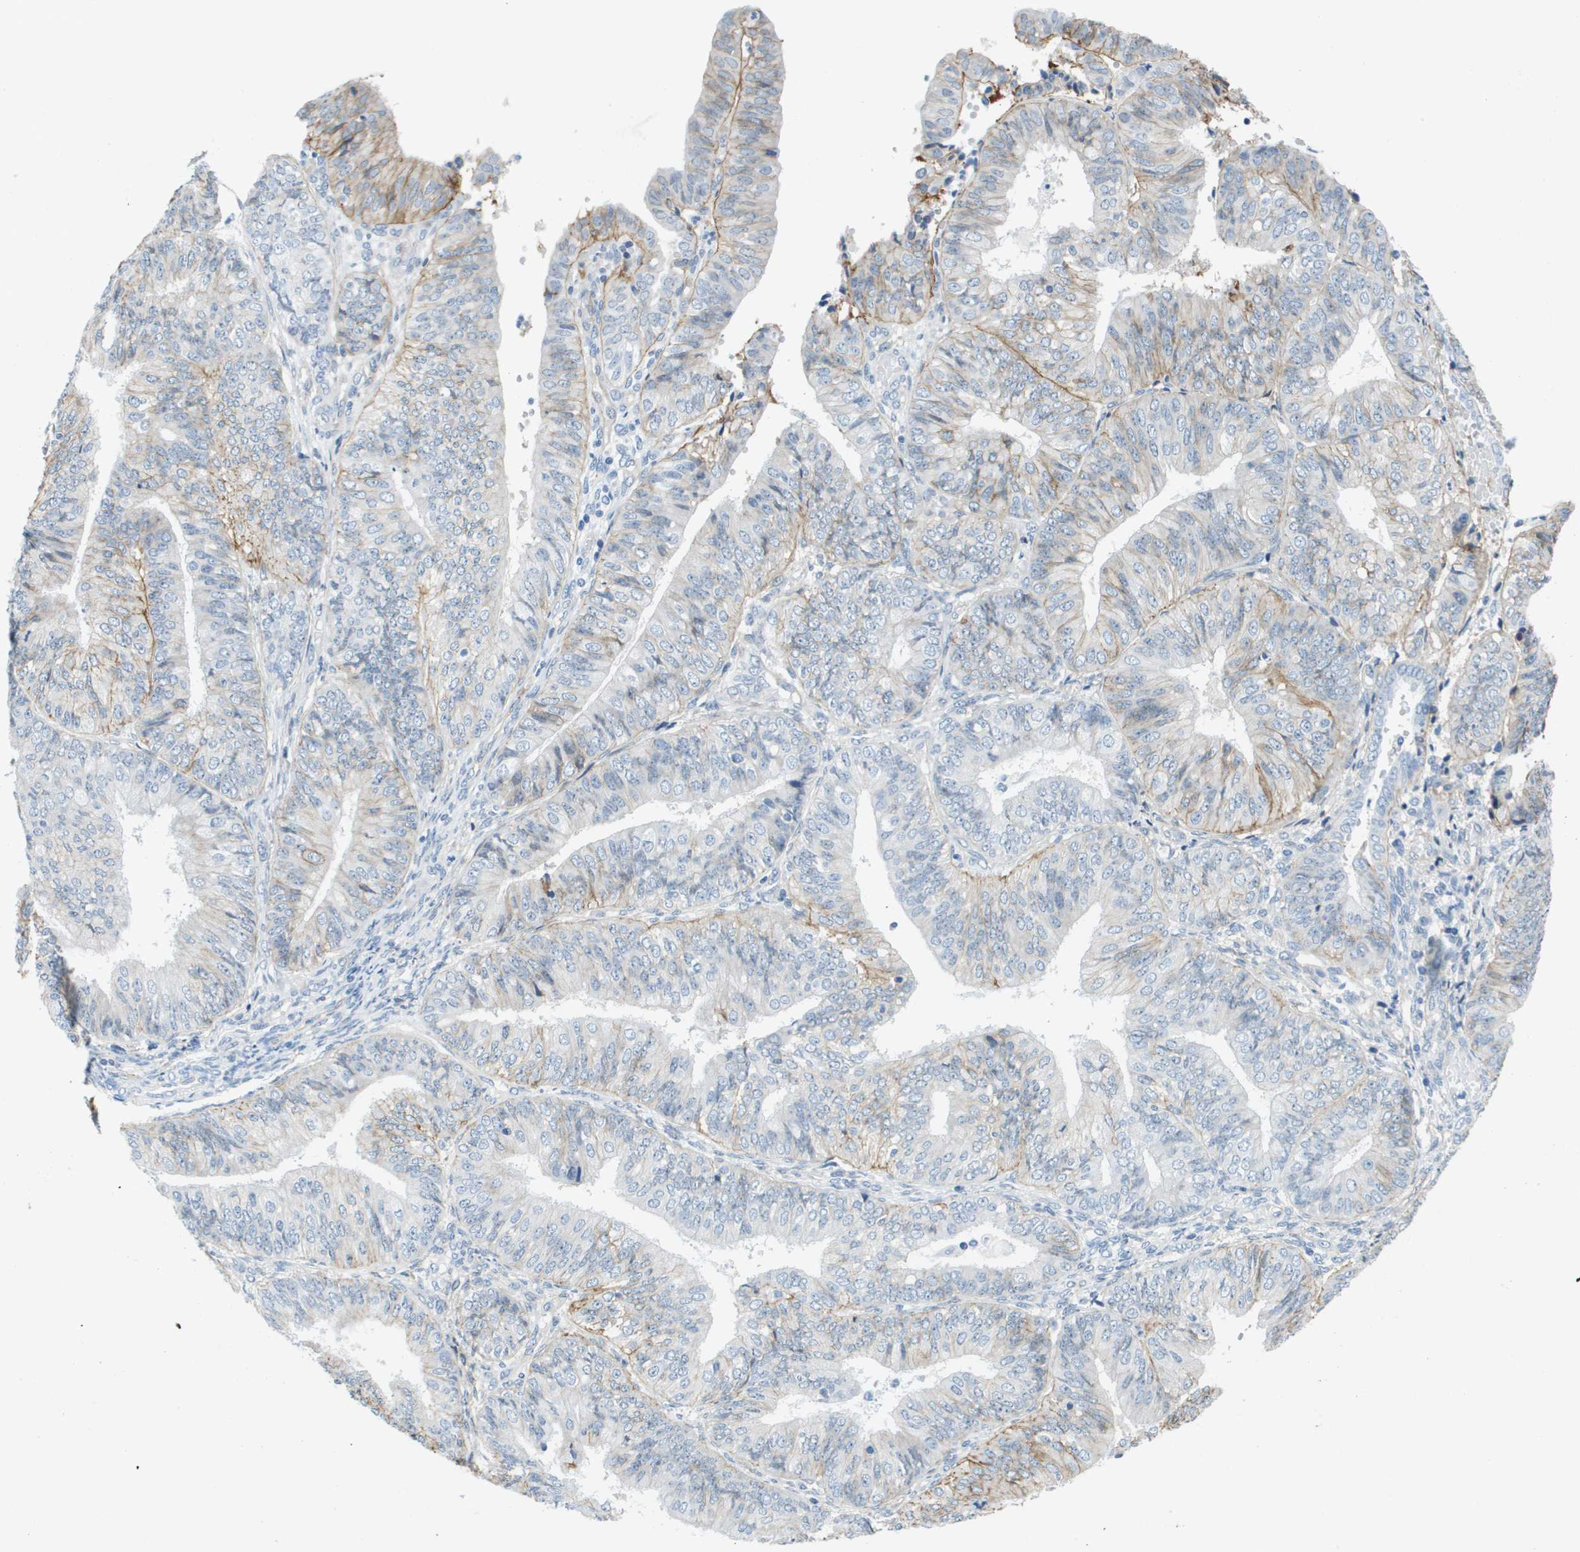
{"staining": {"intensity": "moderate", "quantity": "<25%", "location": "cytoplasmic/membranous"}, "tissue": "endometrial cancer", "cell_type": "Tumor cells", "image_type": "cancer", "snomed": [{"axis": "morphology", "description": "Adenocarcinoma, NOS"}, {"axis": "topography", "description": "Endometrium"}], "caption": "An image showing moderate cytoplasmic/membranous staining in approximately <25% of tumor cells in adenocarcinoma (endometrial), as visualized by brown immunohistochemical staining.", "gene": "ITGA6", "patient": {"sex": "female", "age": 58}}